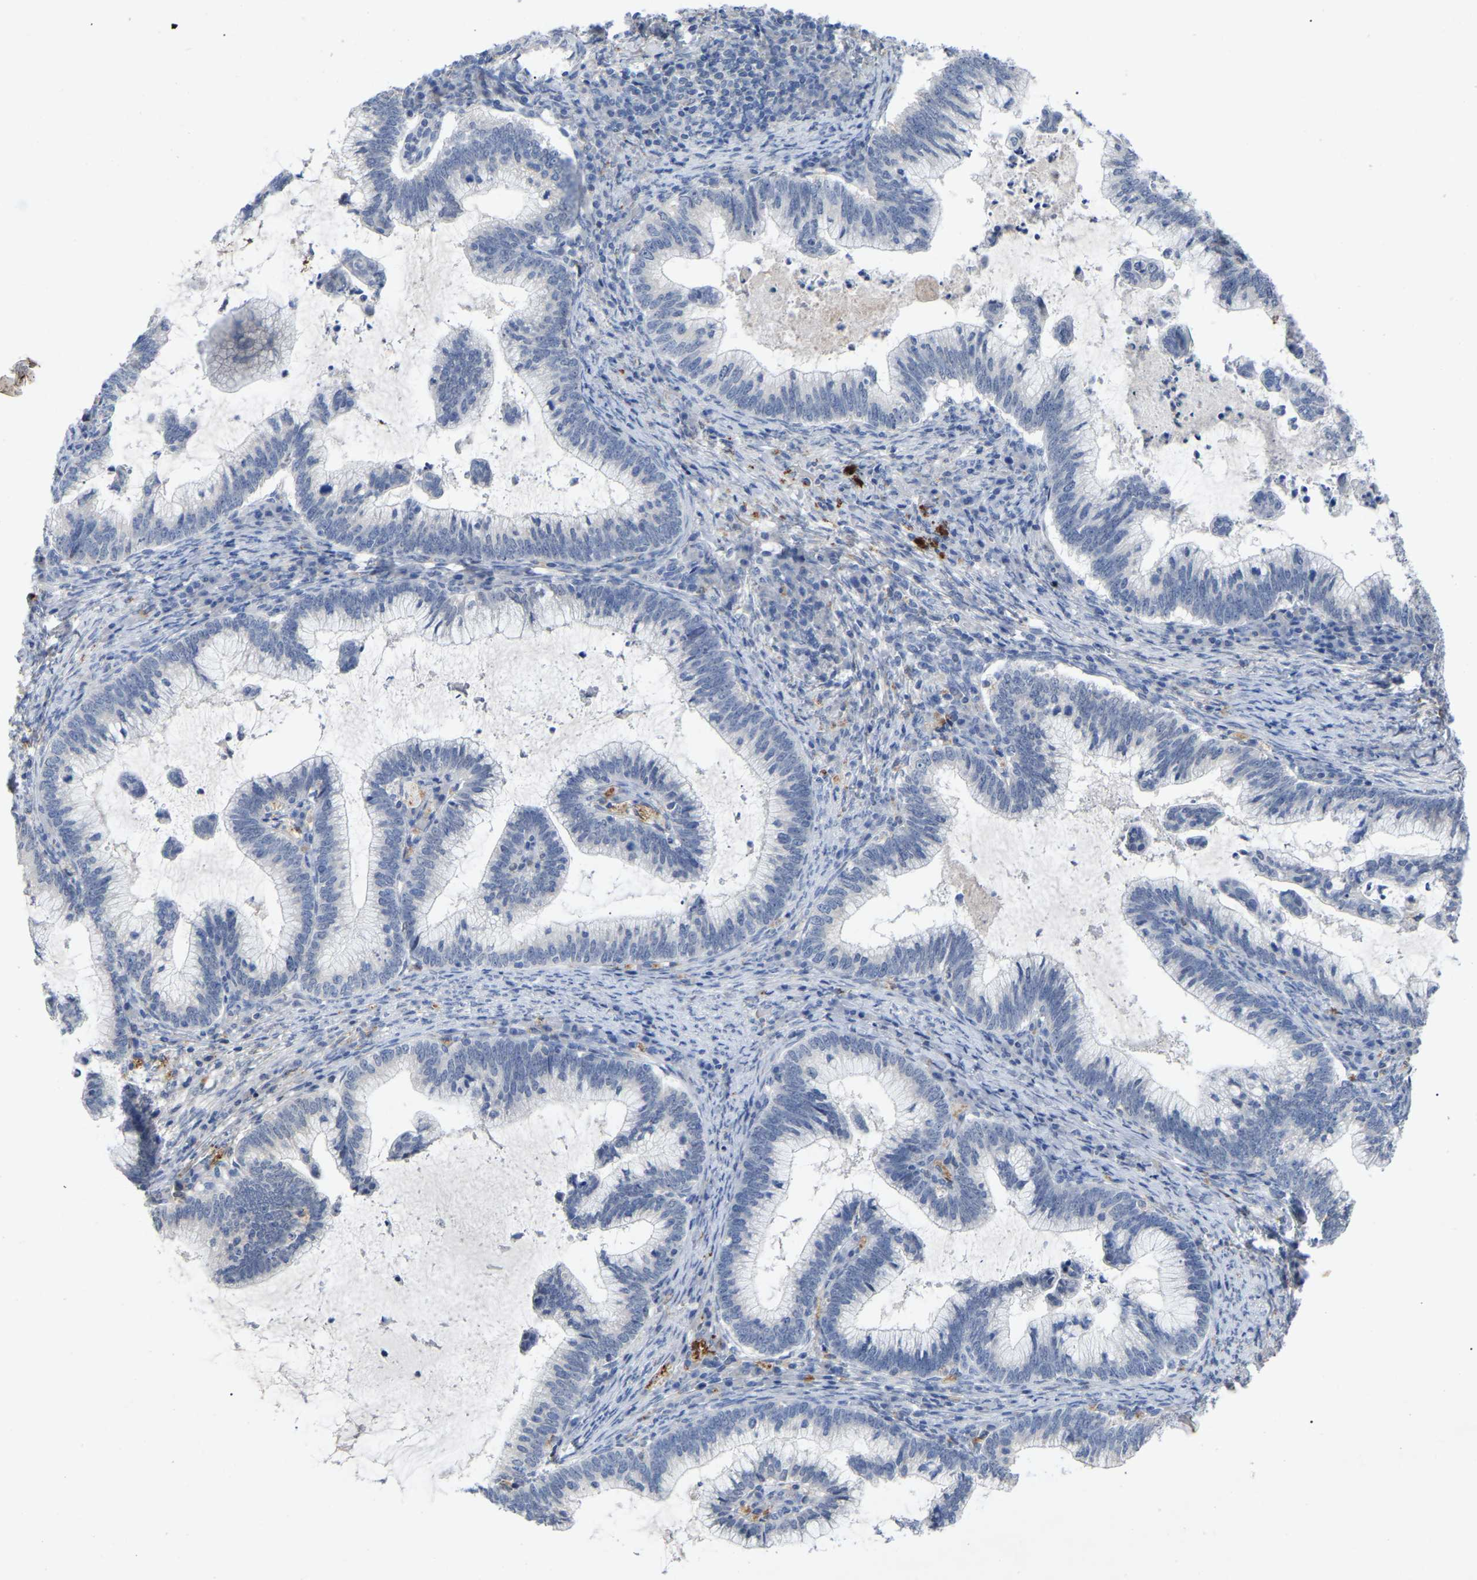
{"staining": {"intensity": "negative", "quantity": "none", "location": "none"}, "tissue": "cervical cancer", "cell_type": "Tumor cells", "image_type": "cancer", "snomed": [{"axis": "morphology", "description": "Adenocarcinoma, NOS"}, {"axis": "topography", "description": "Cervix"}], "caption": "The photomicrograph exhibits no significant staining in tumor cells of adenocarcinoma (cervical). The staining was performed using DAB to visualize the protein expression in brown, while the nuclei were stained in blue with hematoxylin (Magnification: 20x).", "gene": "SMPD2", "patient": {"sex": "female", "age": 36}}